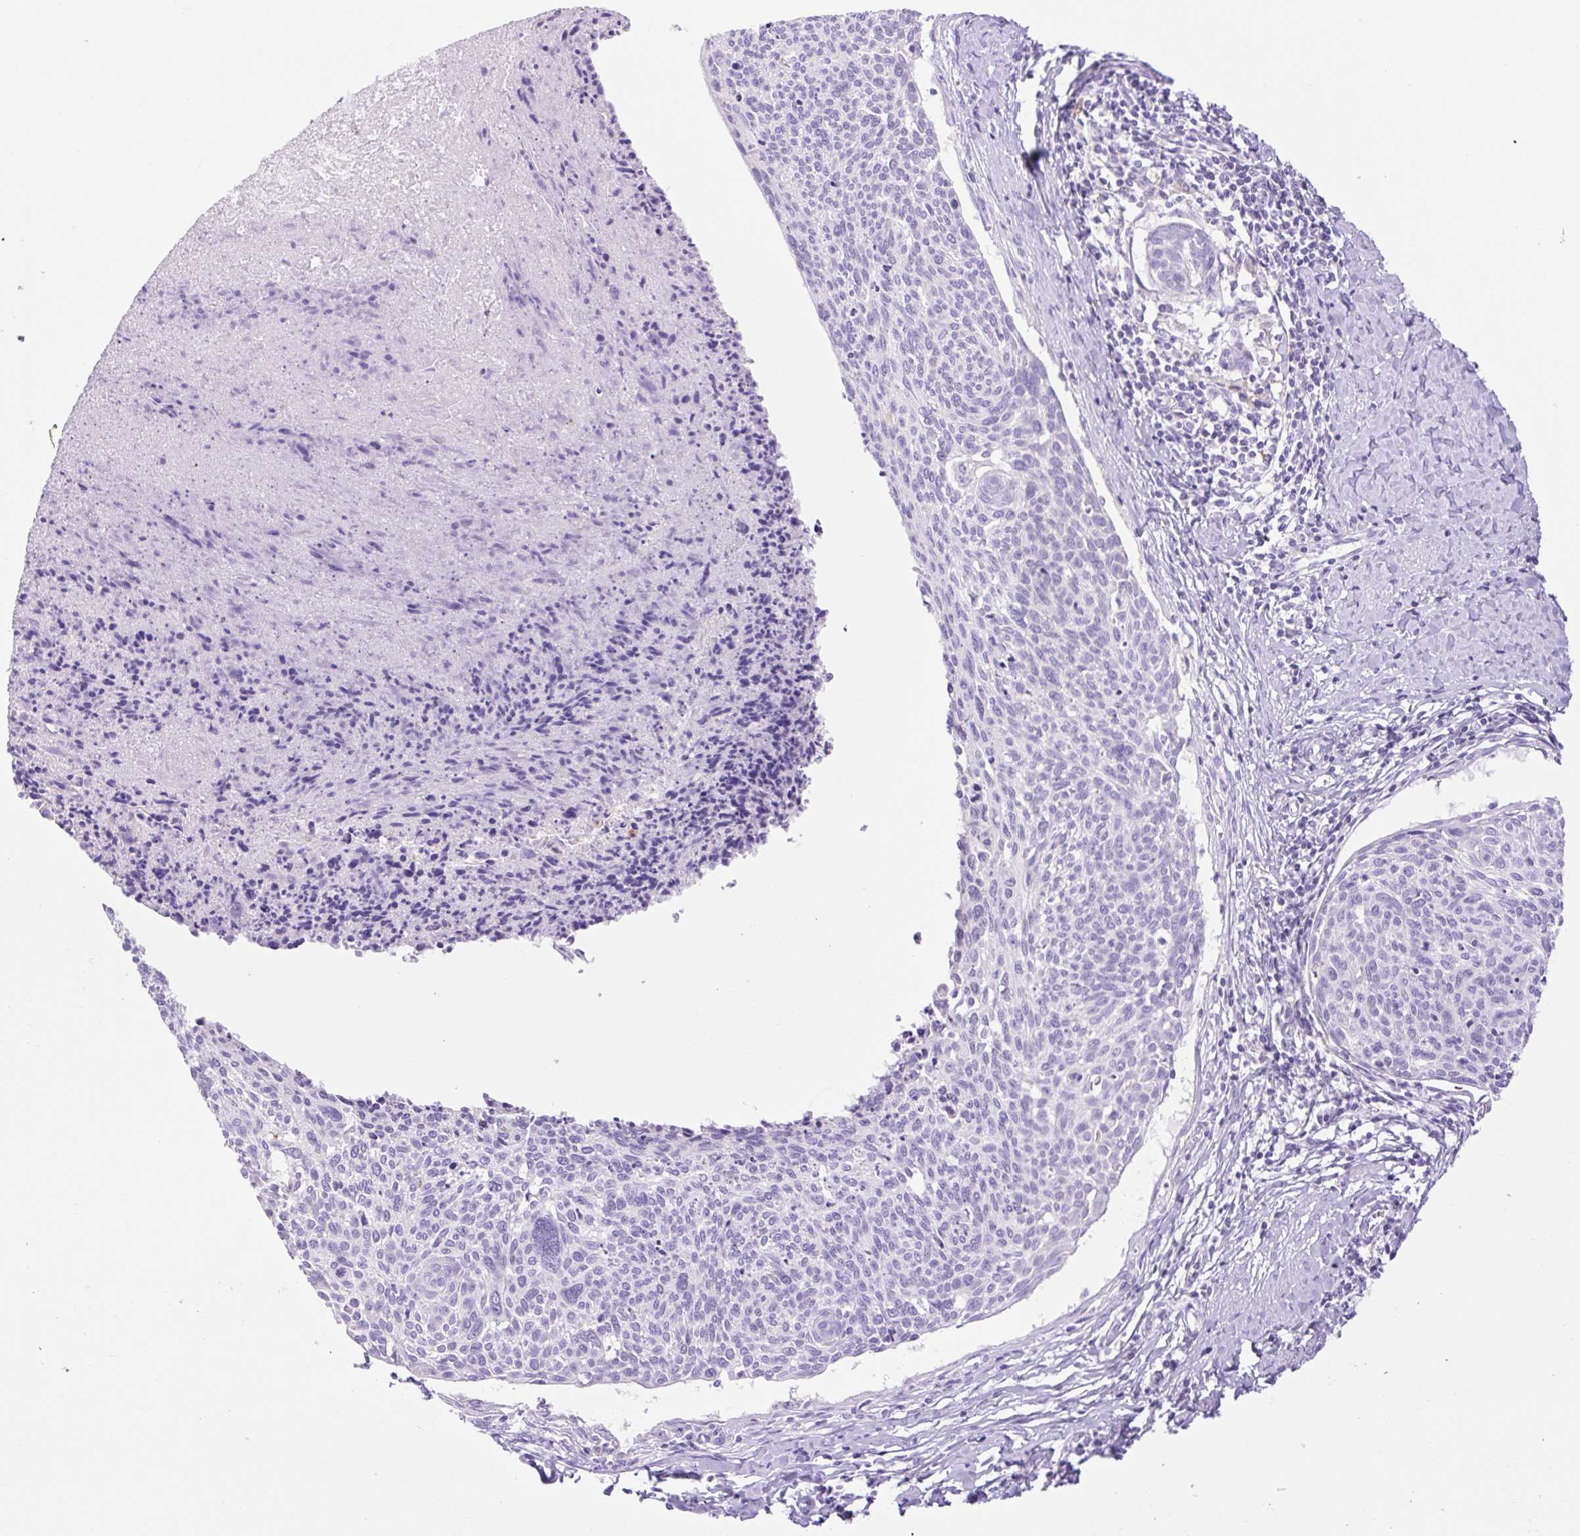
{"staining": {"intensity": "negative", "quantity": "none", "location": "none"}, "tissue": "cervical cancer", "cell_type": "Tumor cells", "image_type": "cancer", "snomed": [{"axis": "morphology", "description": "Squamous cell carcinoma, NOS"}, {"axis": "topography", "description": "Cervix"}], "caption": "Immunohistochemistry (IHC) micrograph of squamous cell carcinoma (cervical) stained for a protein (brown), which demonstrates no staining in tumor cells. Brightfield microscopy of immunohistochemistry stained with DAB (3,3'-diaminobenzidine) (brown) and hematoxylin (blue), captured at high magnification.", "gene": "SLC25A40", "patient": {"sex": "female", "age": 49}}